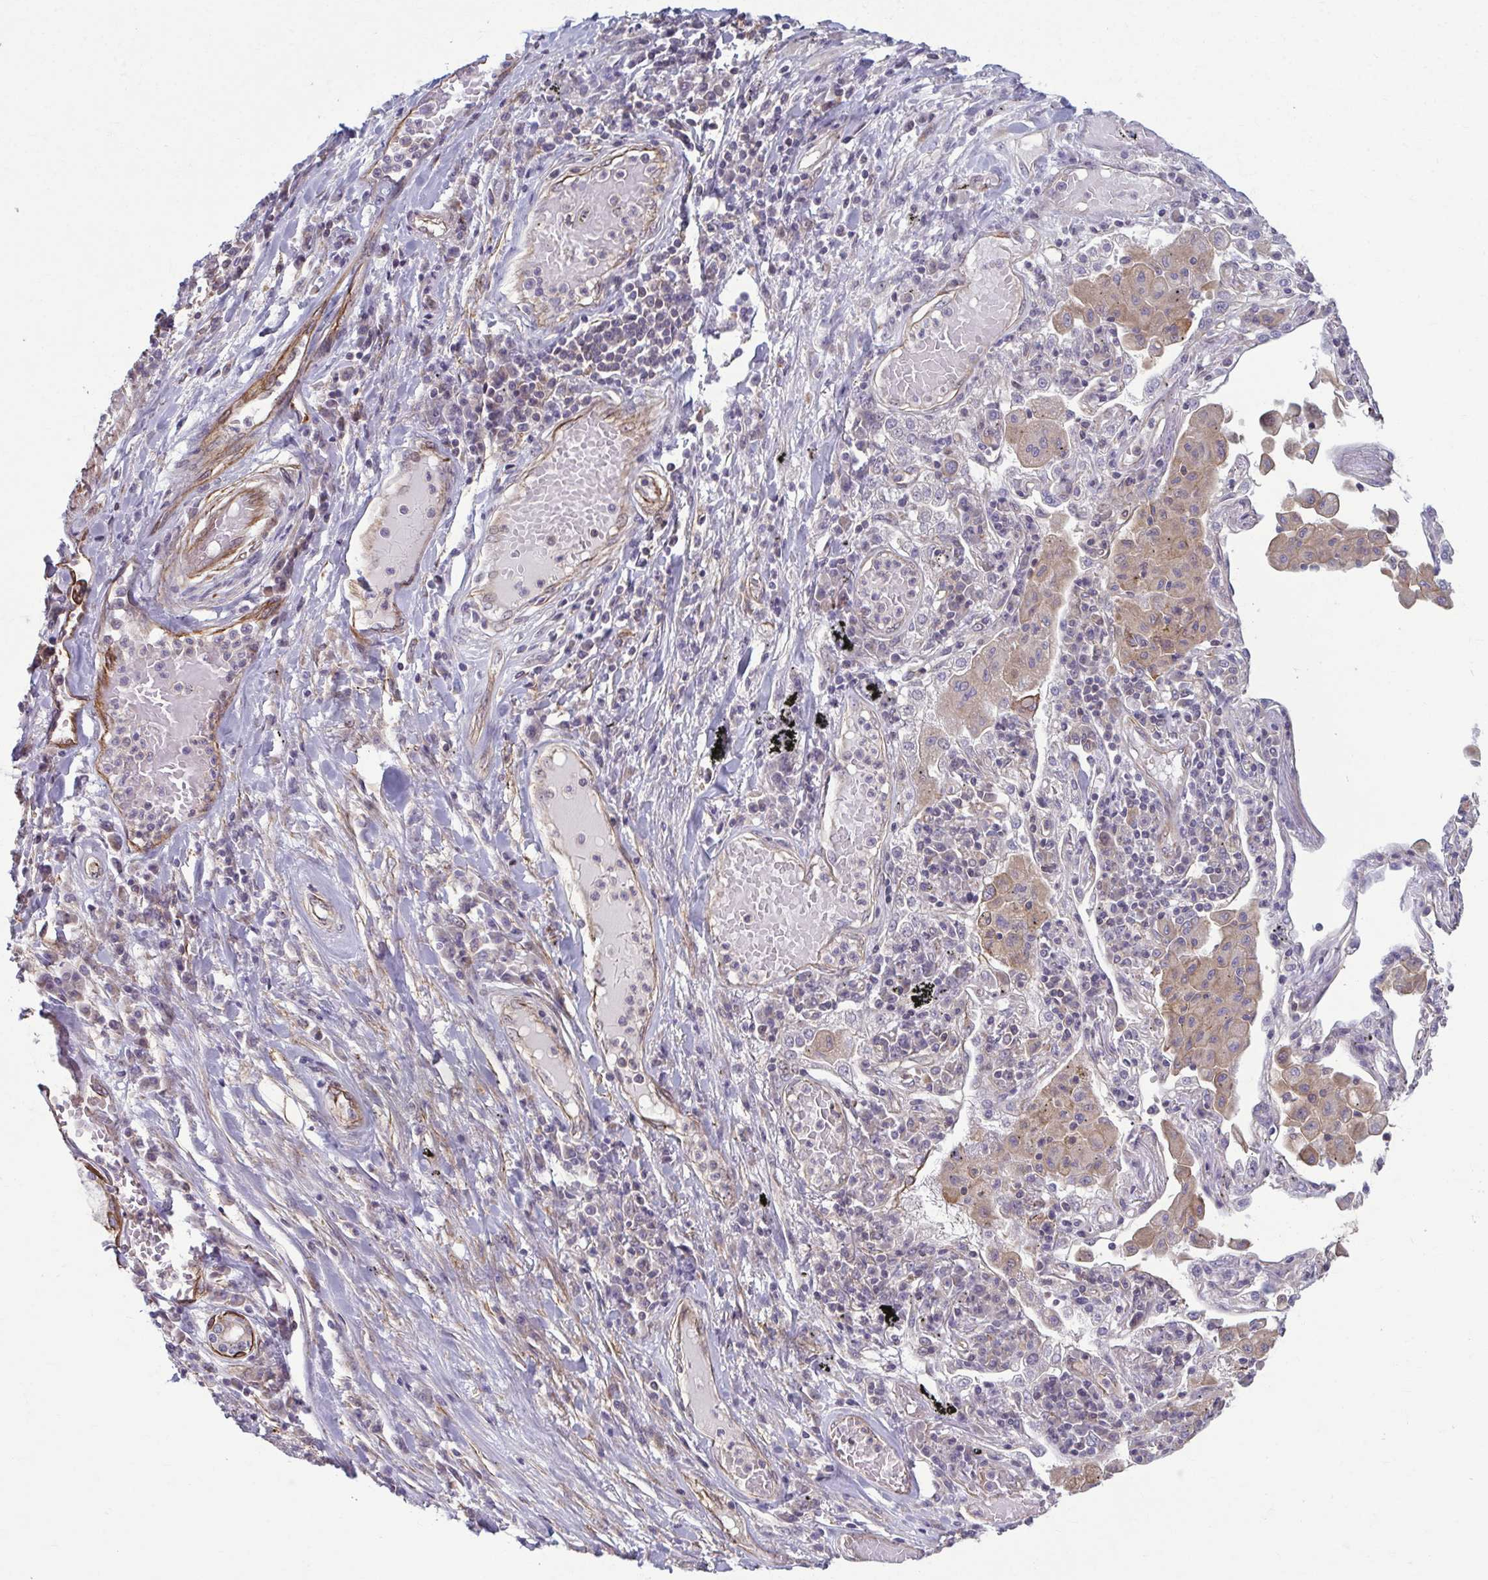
{"staining": {"intensity": "strong", "quantity": "25%-75%", "location": "cytoplasmic/membranous"}, "tissue": "lung cancer", "cell_type": "Tumor cells", "image_type": "cancer", "snomed": [{"axis": "morphology", "description": "Squamous cell carcinoma, NOS"}, {"axis": "topography", "description": "Lung"}], "caption": "Human lung squamous cell carcinoma stained with a brown dye reveals strong cytoplasmic/membranous positive positivity in about 25%-75% of tumor cells.", "gene": "EID2B", "patient": {"sex": "male", "age": 73}}